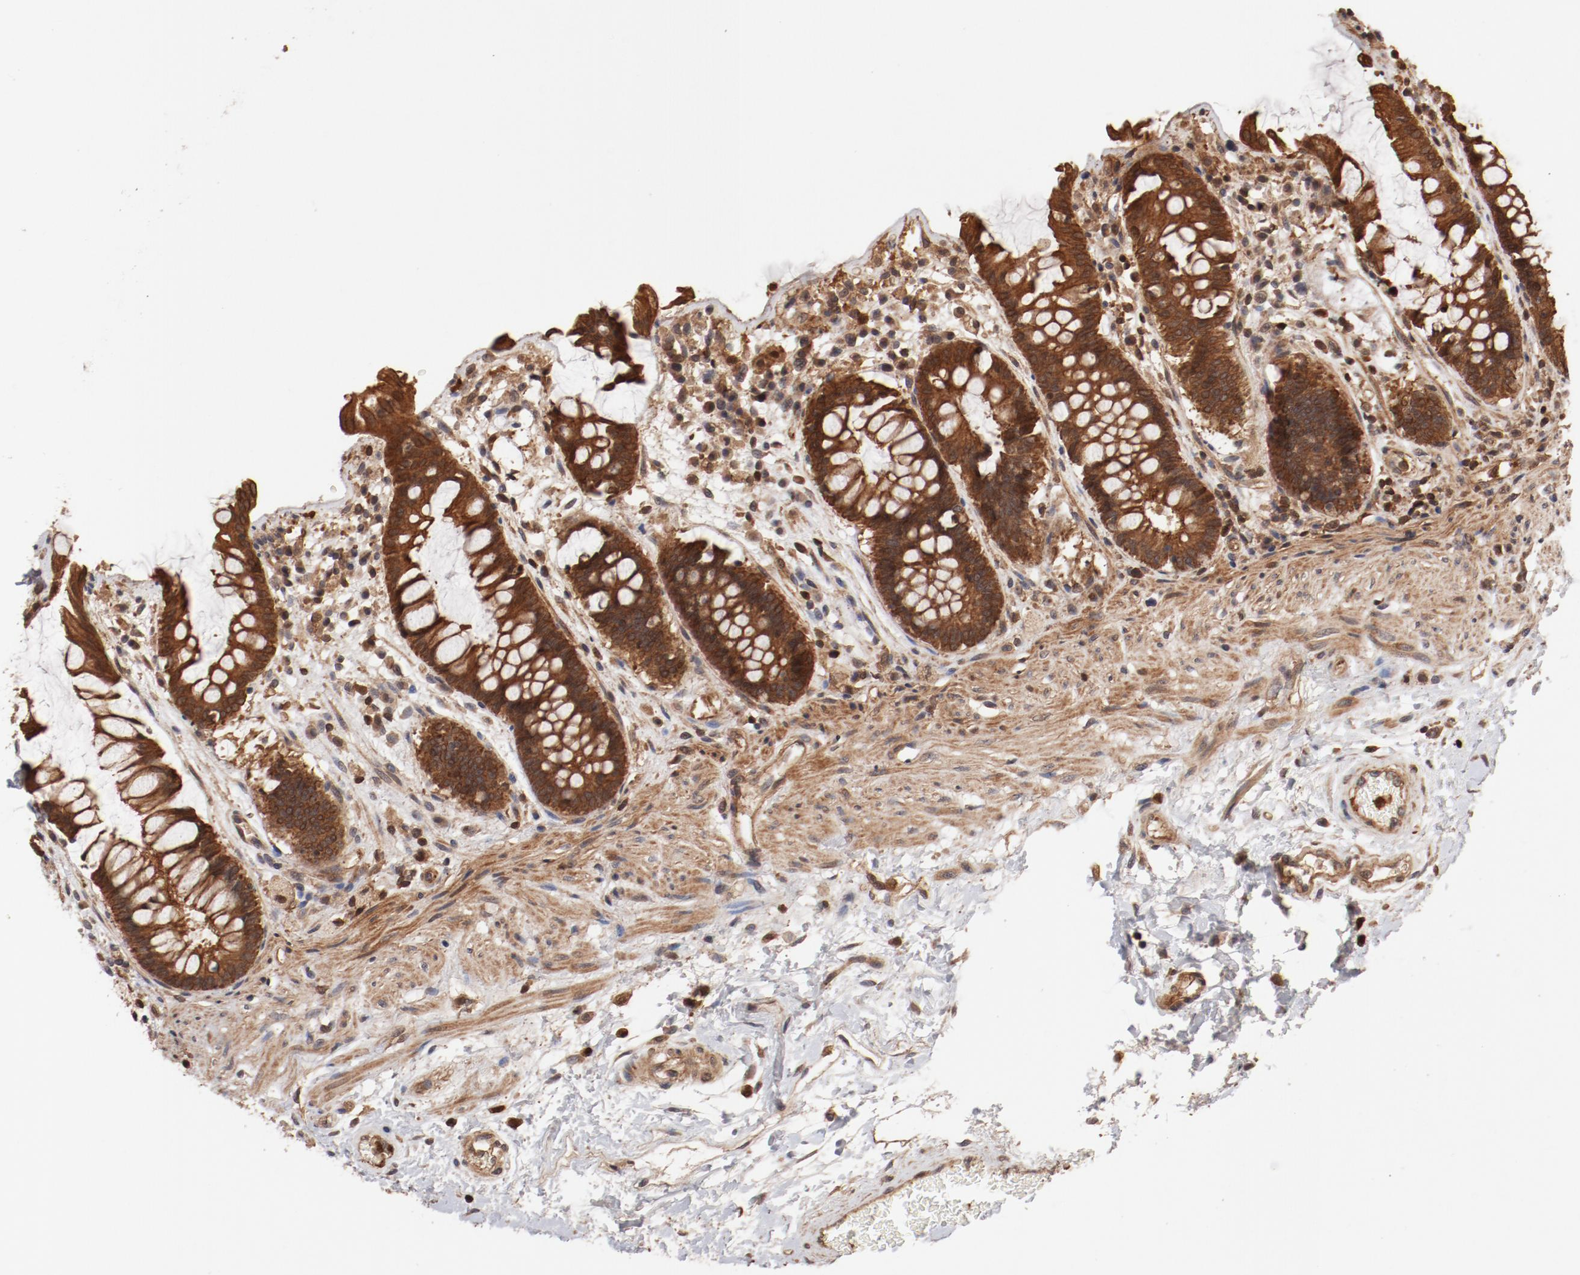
{"staining": {"intensity": "strong", "quantity": ">75%", "location": "cytoplasmic/membranous"}, "tissue": "rectum", "cell_type": "Glandular cells", "image_type": "normal", "snomed": [{"axis": "morphology", "description": "Normal tissue, NOS"}, {"axis": "topography", "description": "Rectum"}], "caption": "Immunohistochemistry of benign human rectum exhibits high levels of strong cytoplasmic/membranous expression in about >75% of glandular cells.", "gene": "GUF1", "patient": {"sex": "female", "age": 46}}